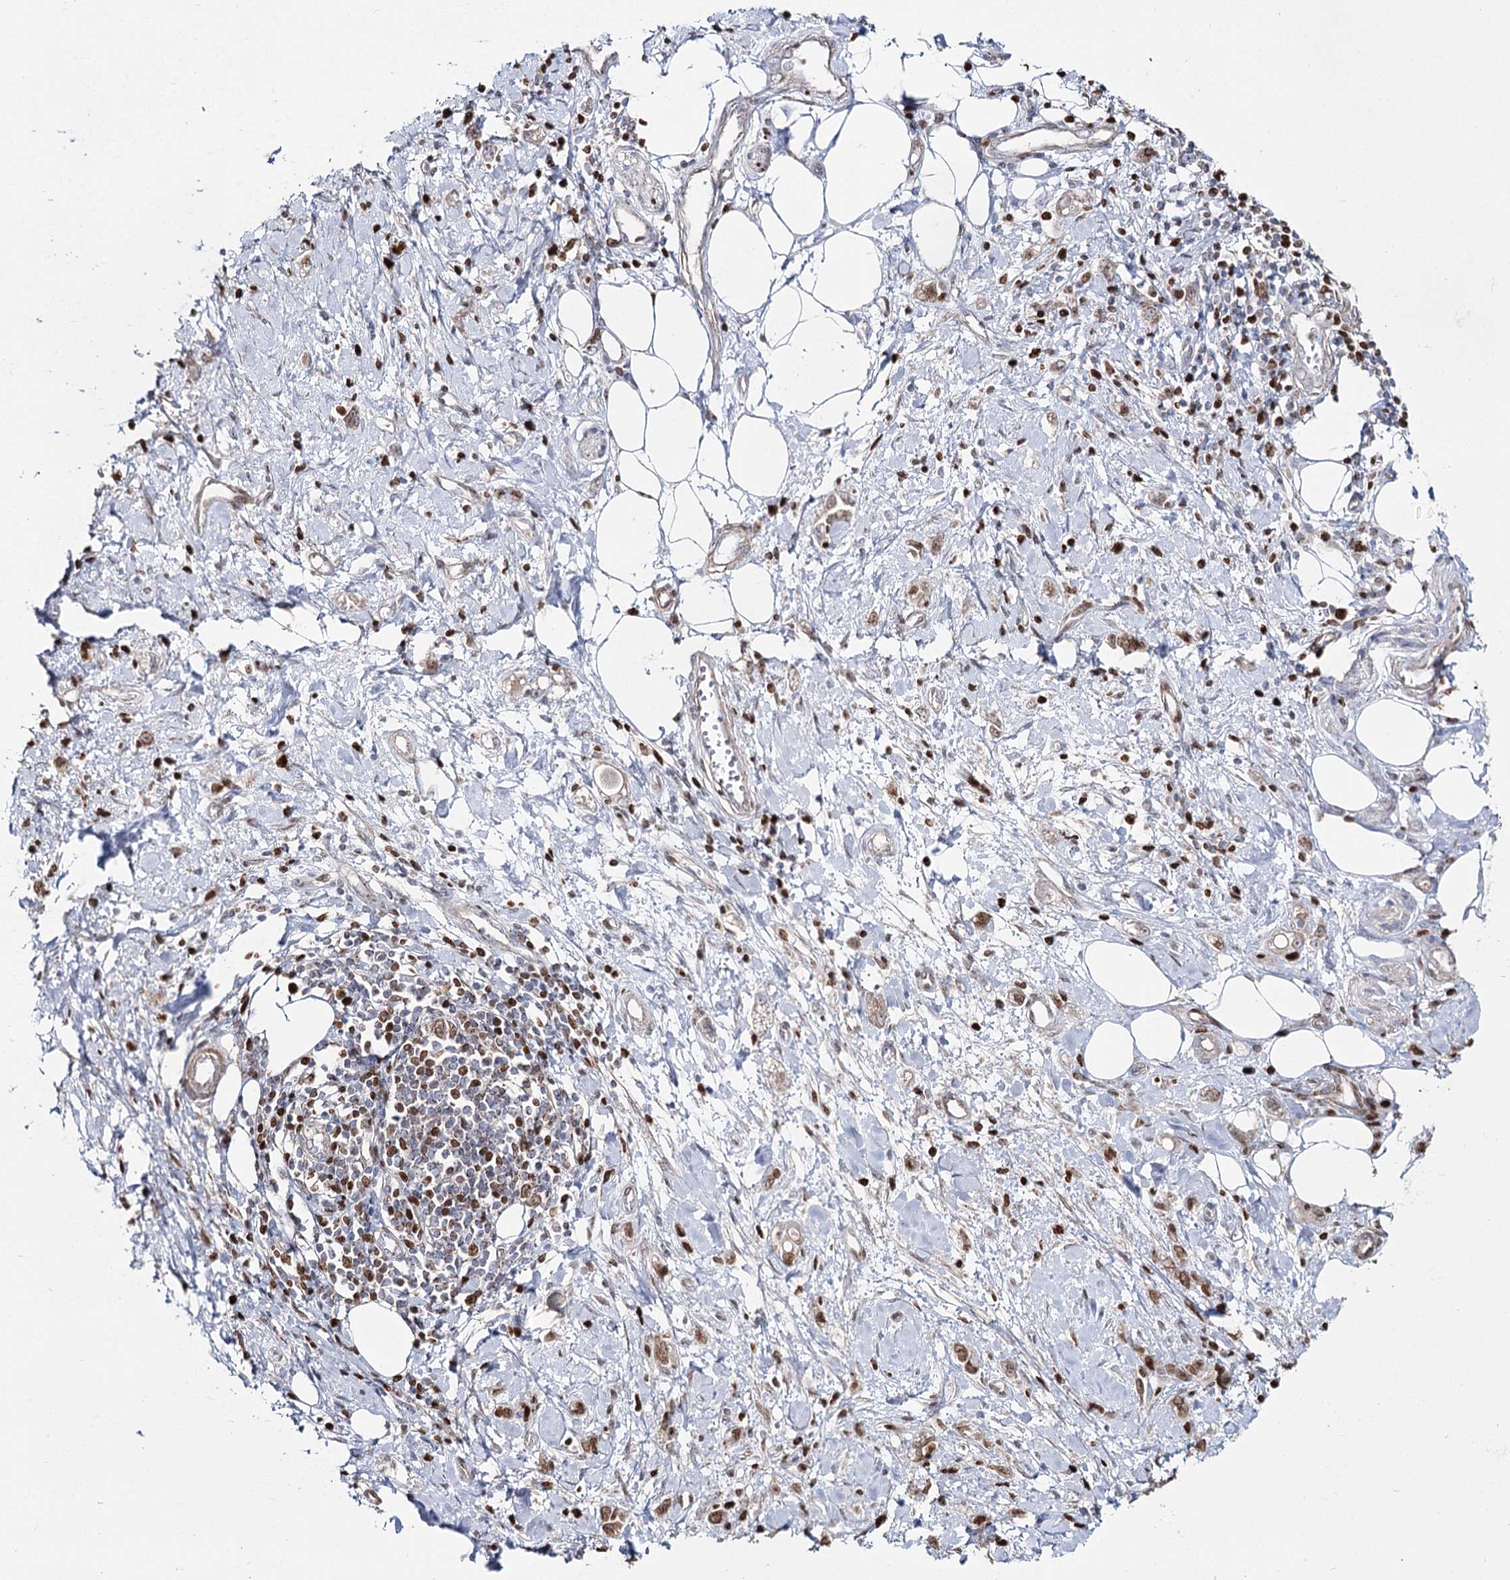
{"staining": {"intensity": "moderate", "quantity": ">75%", "location": "cytoplasmic/membranous,nuclear"}, "tissue": "stomach cancer", "cell_type": "Tumor cells", "image_type": "cancer", "snomed": [{"axis": "morphology", "description": "Adenocarcinoma, NOS"}, {"axis": "topography", "description": "Stomach"}], "caption": "Stomach adenocarcinoma was stained to show a protein in brown. There is medium levels of moderate cytoplasmic/membranous and nuclear staining in approximately >75% of tumor cells. Nuclei are stained in blue.", "gene": "PDHX", "patient": {"sex": "female", "age": 76}}